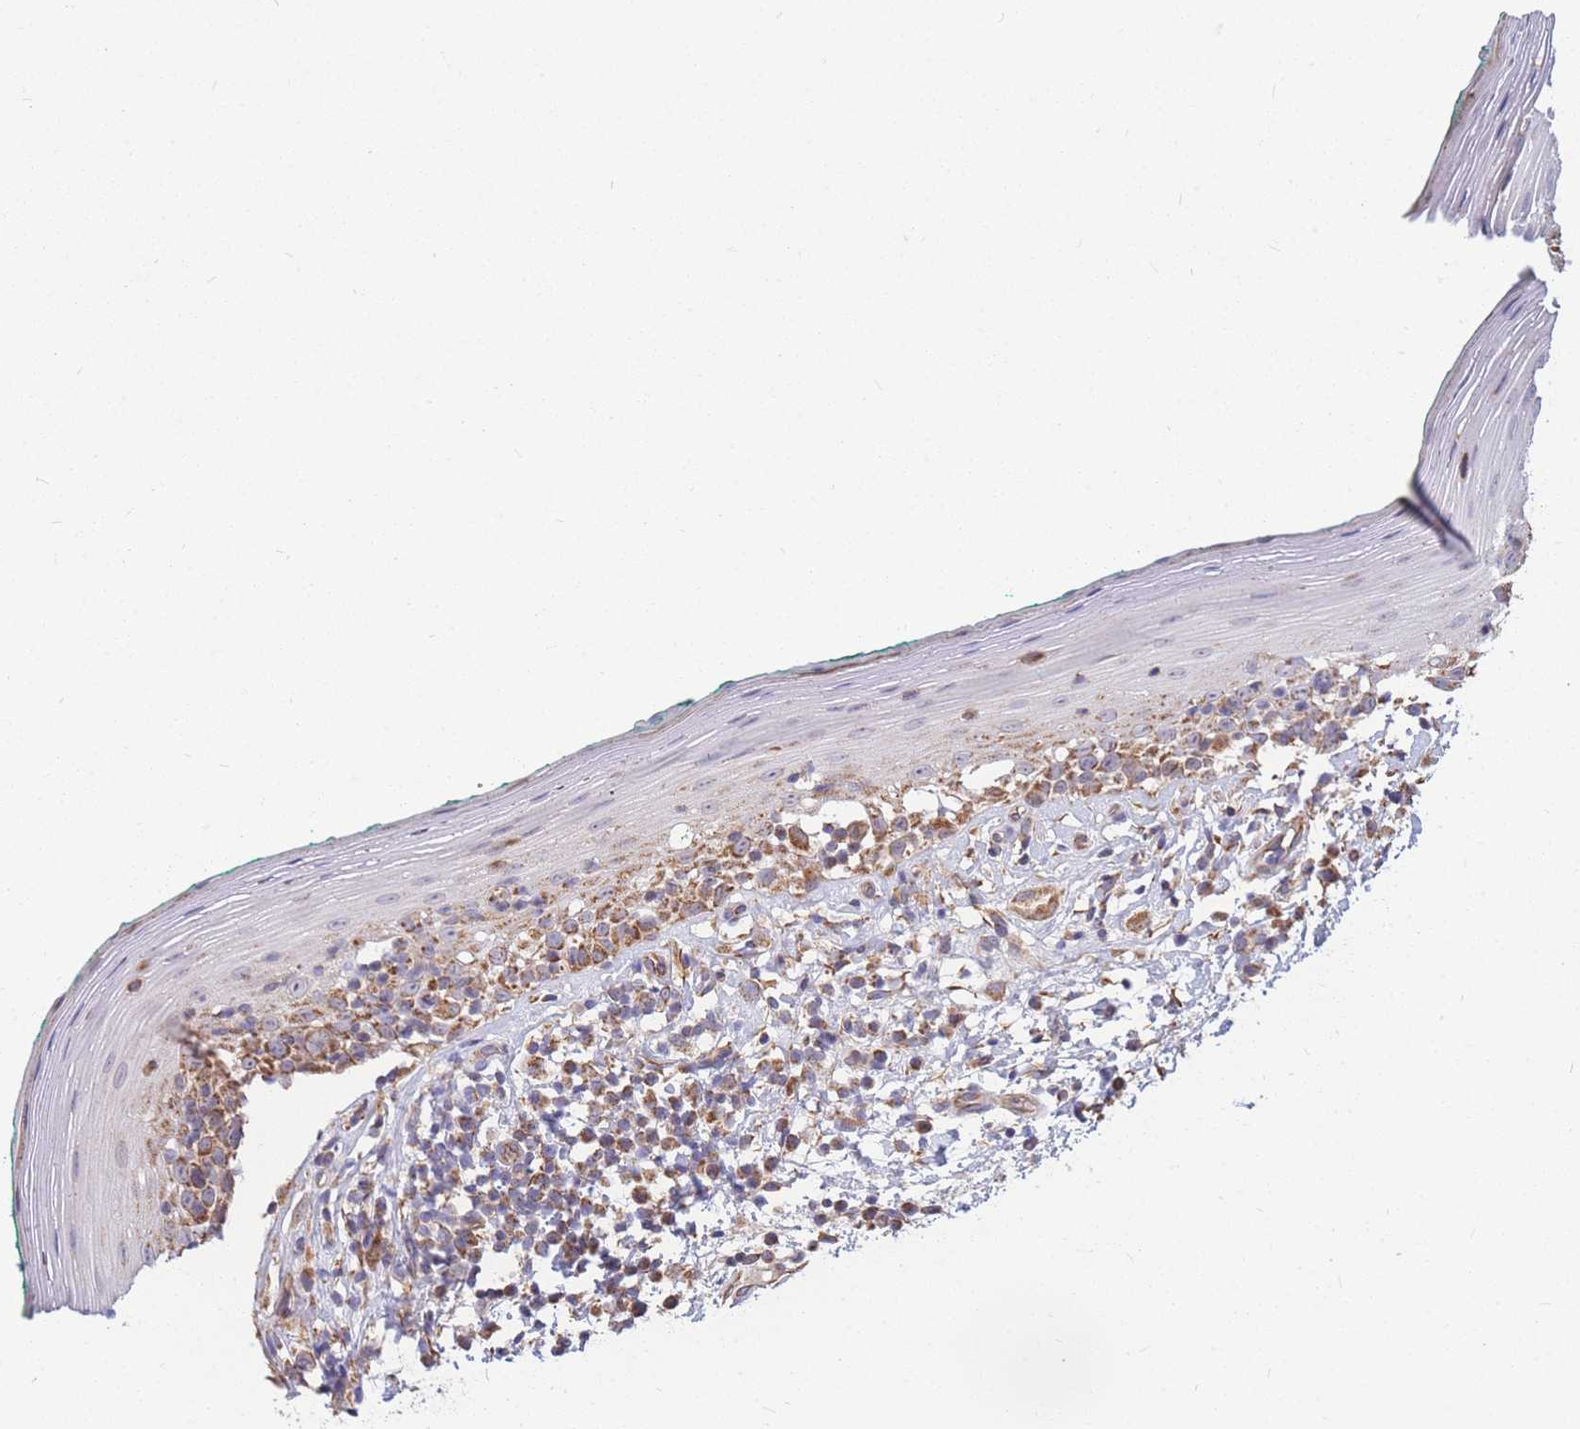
{"staining": {"intensity": "strong", "quantity": "25%-75%", "location": "cytoplasmic/membranous"}, "tissue": "oral mucosa", "cell_type": "Squamous epithelial cells", "image_type": "normal", "snomed": [{"axis": "morphology", "description": "Normal tissue, NOS"}, {"axis": "topography", "description": "Oral tissue"}], "caption": "Immunohistochemistry (IHC) (DAB) staining of normal oral mucosa reveals strong cytoplasmic/membranous protein positivity in approximately 25%-75% of squamous epithelial cells. (Brightfield microscopy of DAB IHC at high magnification).", "gene": "MRPS9", "patient": {"sex": "female", "age": 83}}